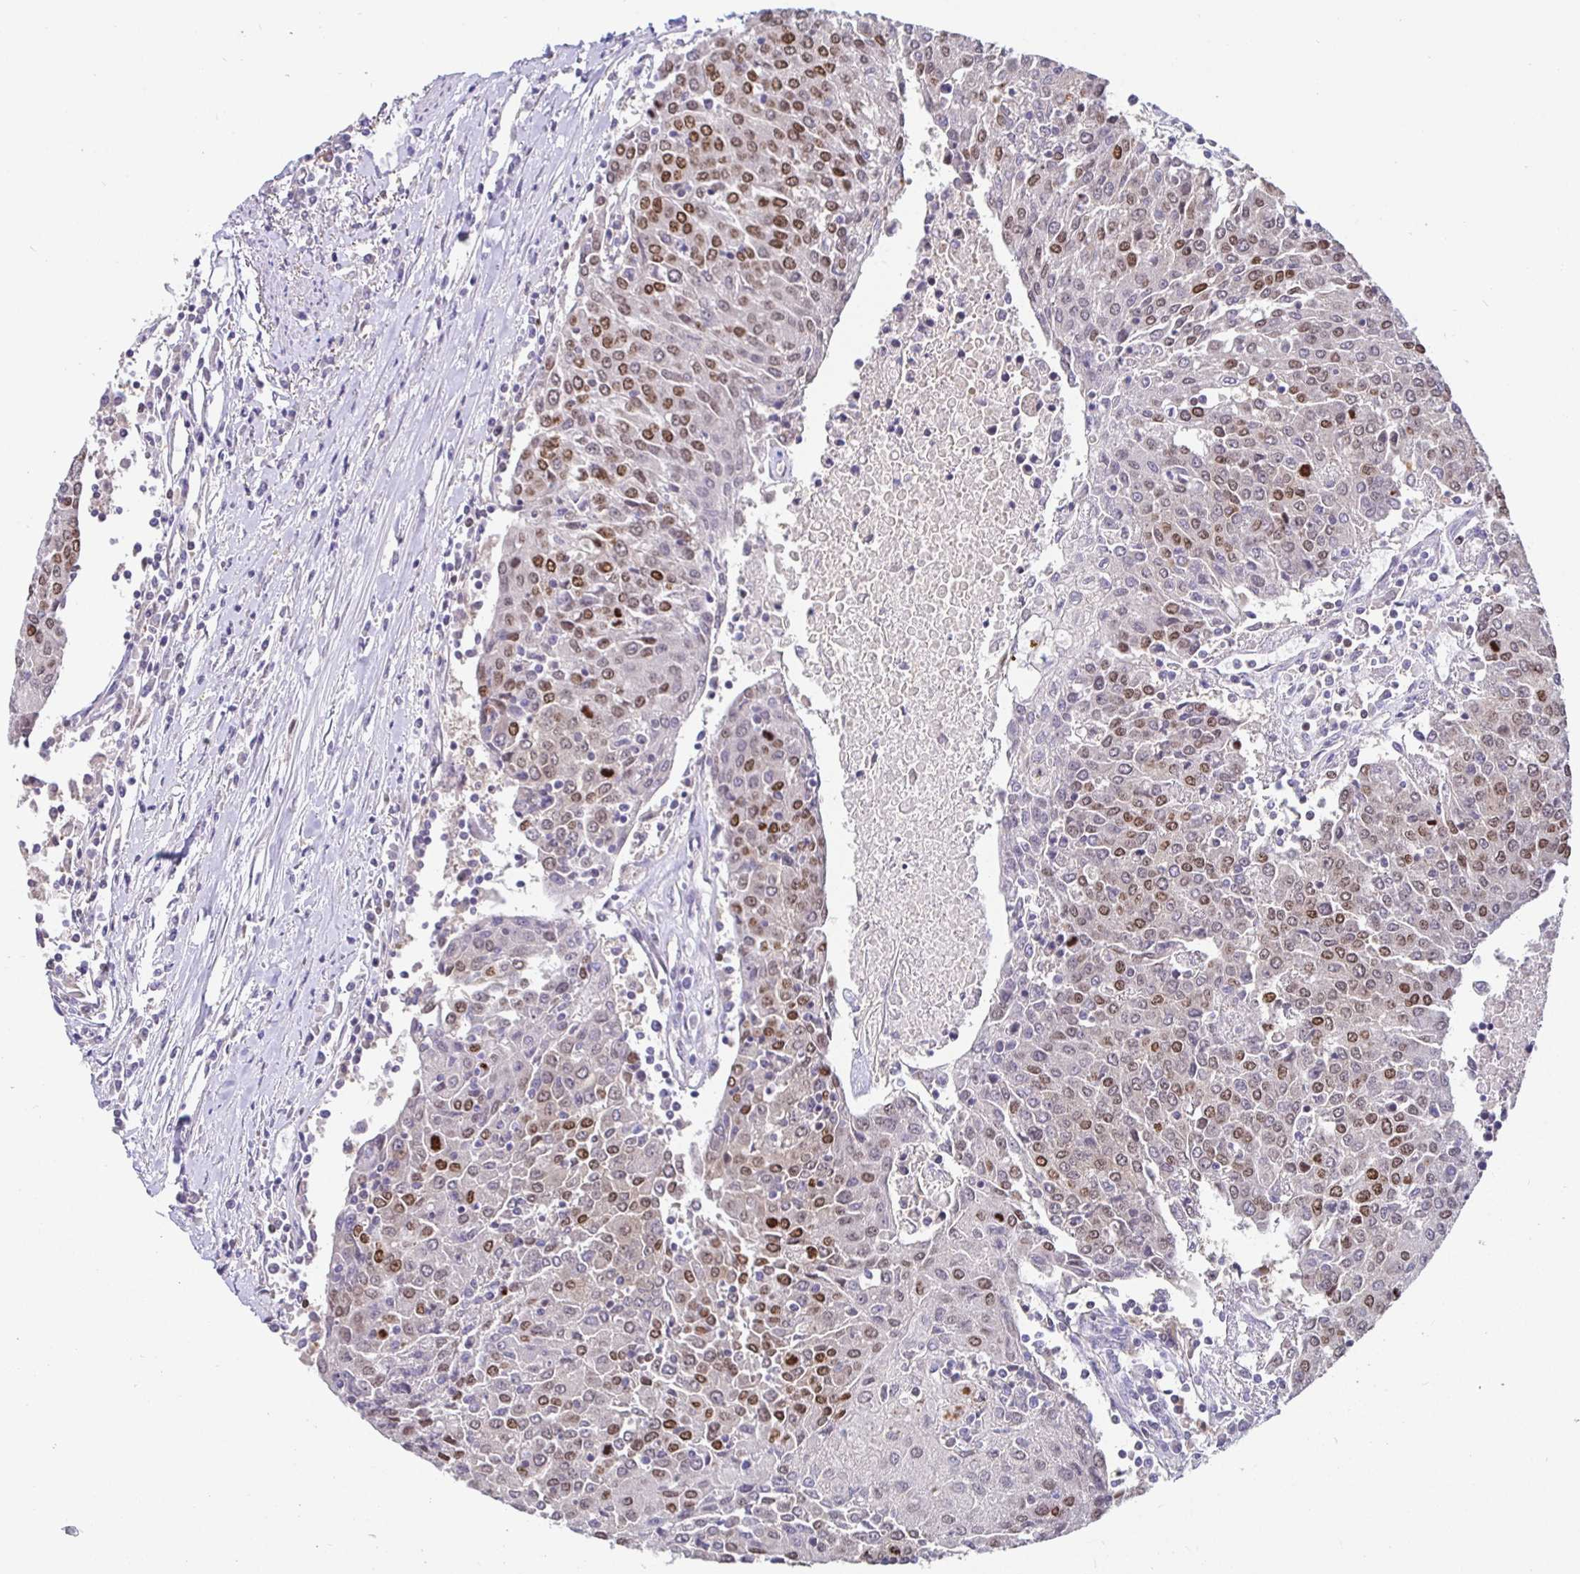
{"staining": {"intensity": "moderate", "quantity": "25%-75%", "location": "nuclear"}, "tissue": "urothelial cancer", "cell_type": "Tumor cells", "image_type": "cancer", "snomed": [{"axis": "morphology", "description": "Urothelial carcinoma, High grade"}, {"axis": "topography", "description": "Urinary bladder"}], "caption": "Protein analysis of urothelial carcinoma (high-grade) tissue exhibits moderate nuclear positivity in approximately 25%-75% of tumor cells.", "gene": "SATB1", "patient": {"sex": "female", "age": 85}}